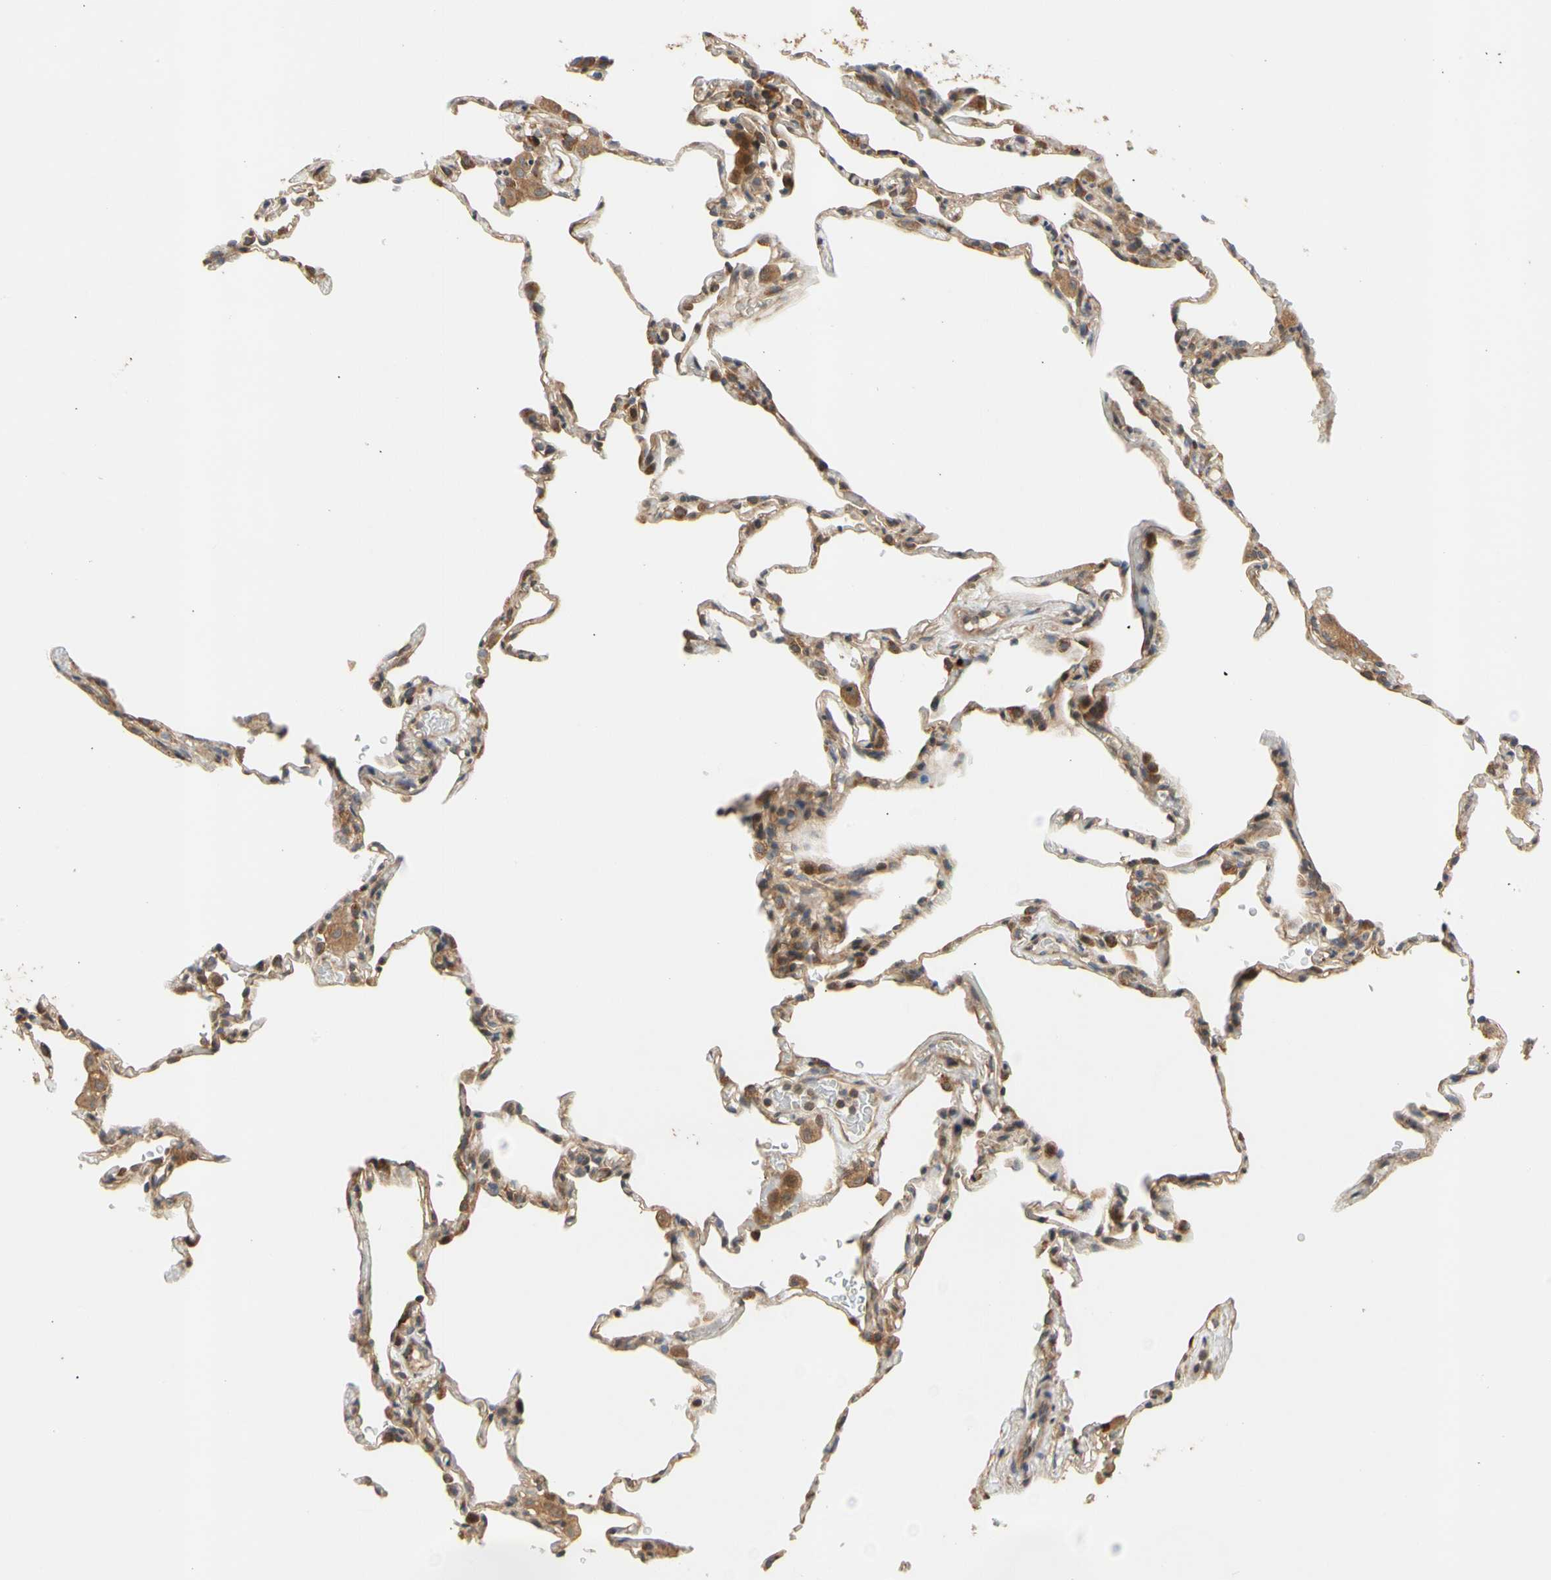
{"staining": {"intensity": "weak", "quantity": "<25%", "location": "cytoplasmic/membranous"}, "tissue": "lung", "cell_type": "Alveolar cells", "image_type": "normal", "snomed": [{"axis": "morphology", "description": "Normal tissue, NOS"}, {"axis": "topography", "description": "Lung"}], "caption": "Benign lung was stained to show a protein in brown. There is no significant staining in alveolar cells.", "gene": "ANKHD1", "patient": {"sex": "male", "age": 59}}